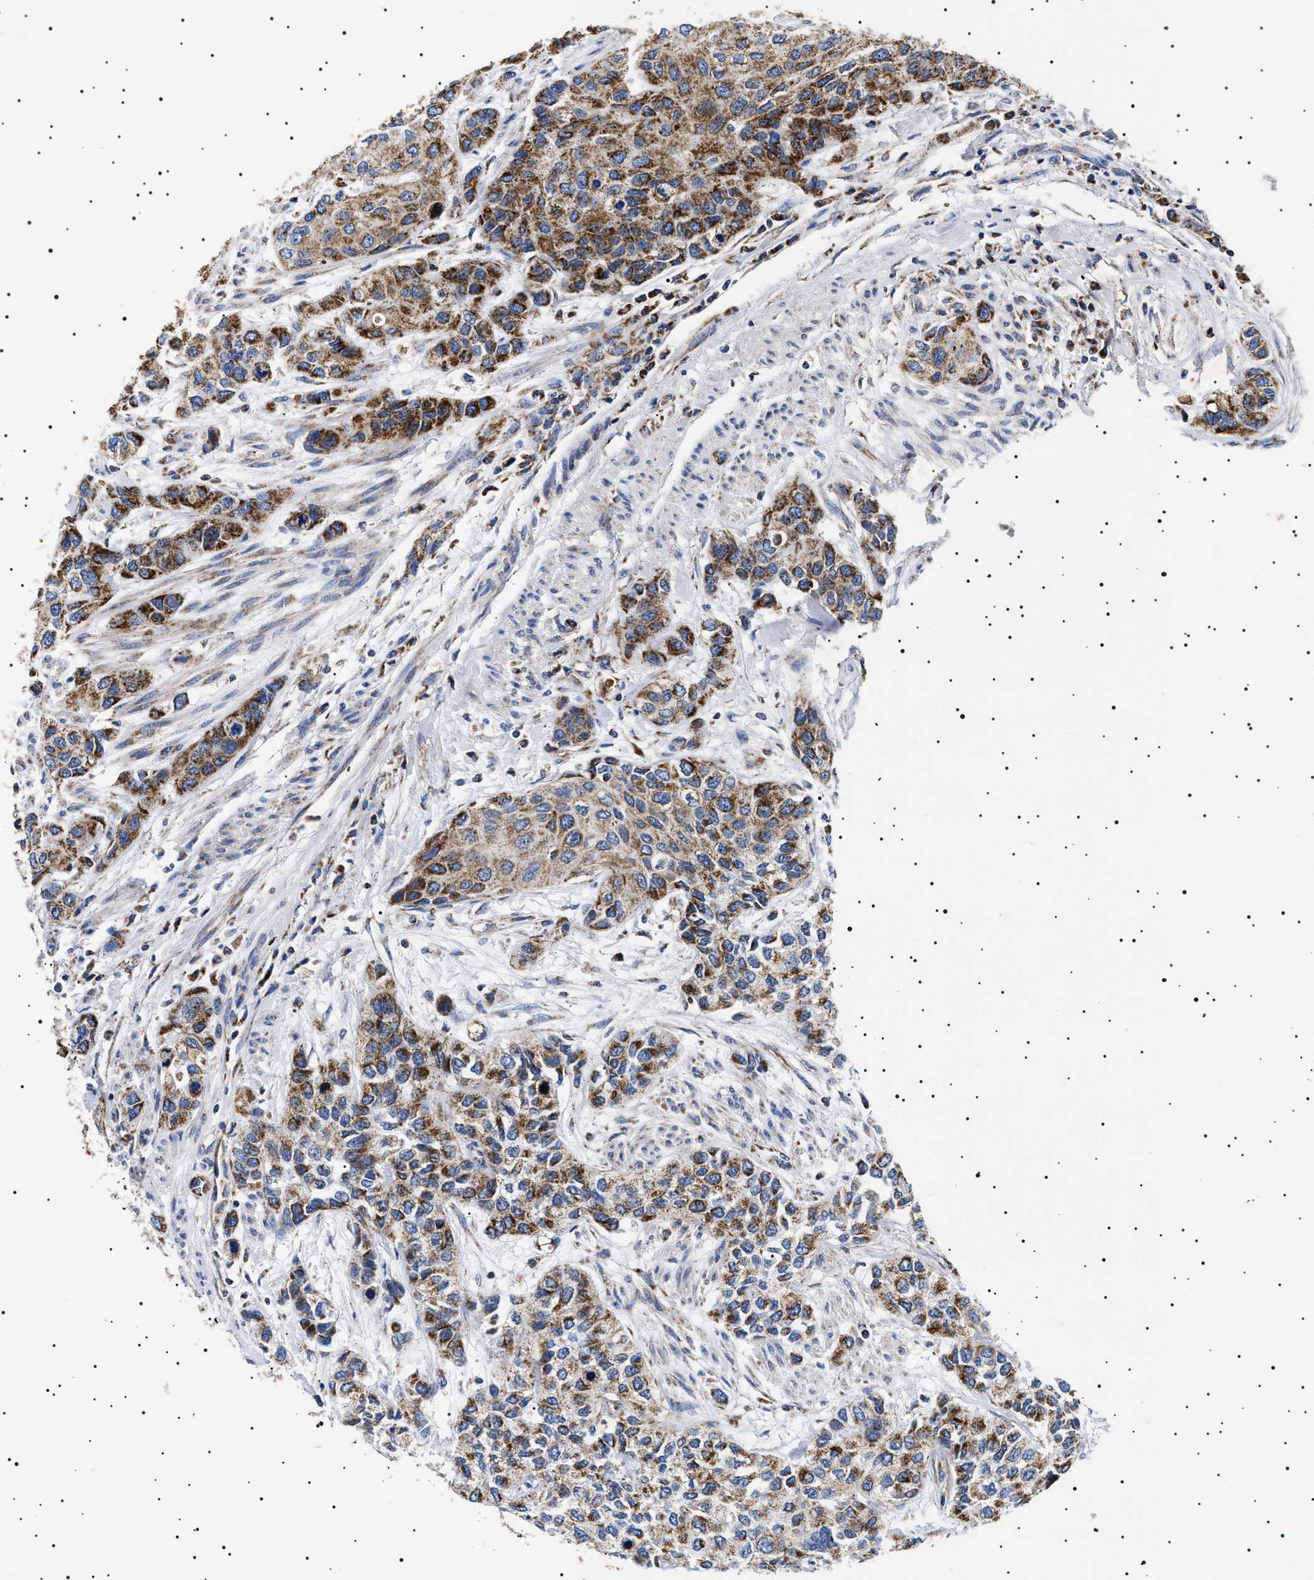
{"staining": {"intensity": "strong", "quantity": ">75%", "location": "cytoplasmic/membranous"}, "tissue": "urothelial cancer", "cell_type": "Tumor cells", "image_type": "cancer", "snomed": [{"axis": "morphology", "description": "Urothelial carcinoma, High grade"}, {"axis": "topography", "description": "Urinary bladder"}], "caption": "Immunohistochemical staining of human urothelial cancer reveals high levels of strong cytoplasmic/membranous expression in approximately >75% of tumor cells.", "gene": "CHRDL2", "patient": {"sex": "female", "age": 56}}